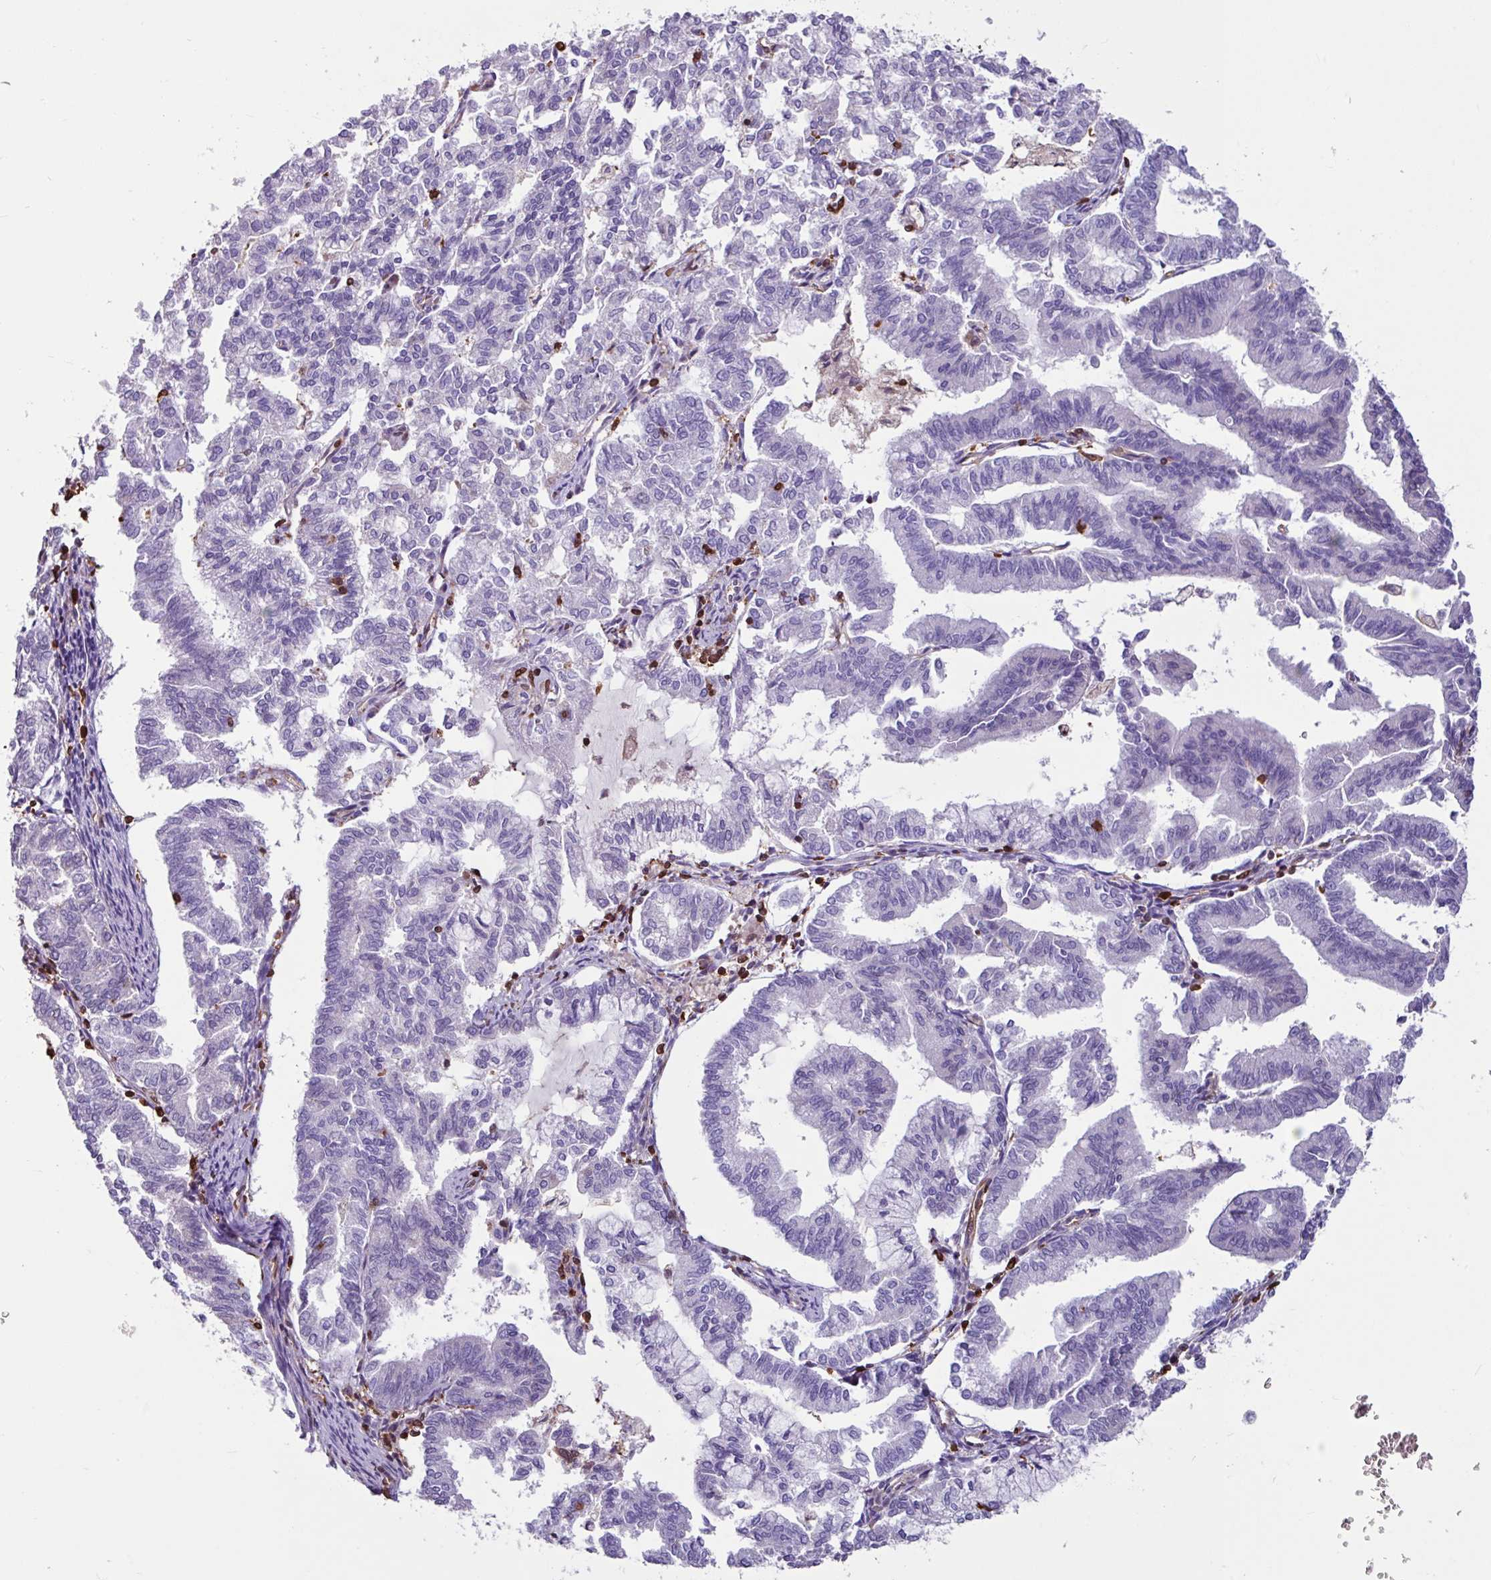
{"staining": {"intensity": "negative", "quantity": "none", "location": "none"}, "tissue": "endometrial cancer", "cell_type": "Tumor cells", "image_type": "cancer", "snomed": [{"axis": "morphology", "description": "Adenocarcinoma, NOS"}, {"axis": "topography", "description": "Endometrium"}], "caption": "This is an immunohistochemistry image of endometrial cancer. There is no expression in tumor cells.", "gene": "ARHGDIB", "patient": {"sex": "female", "age": 79}}